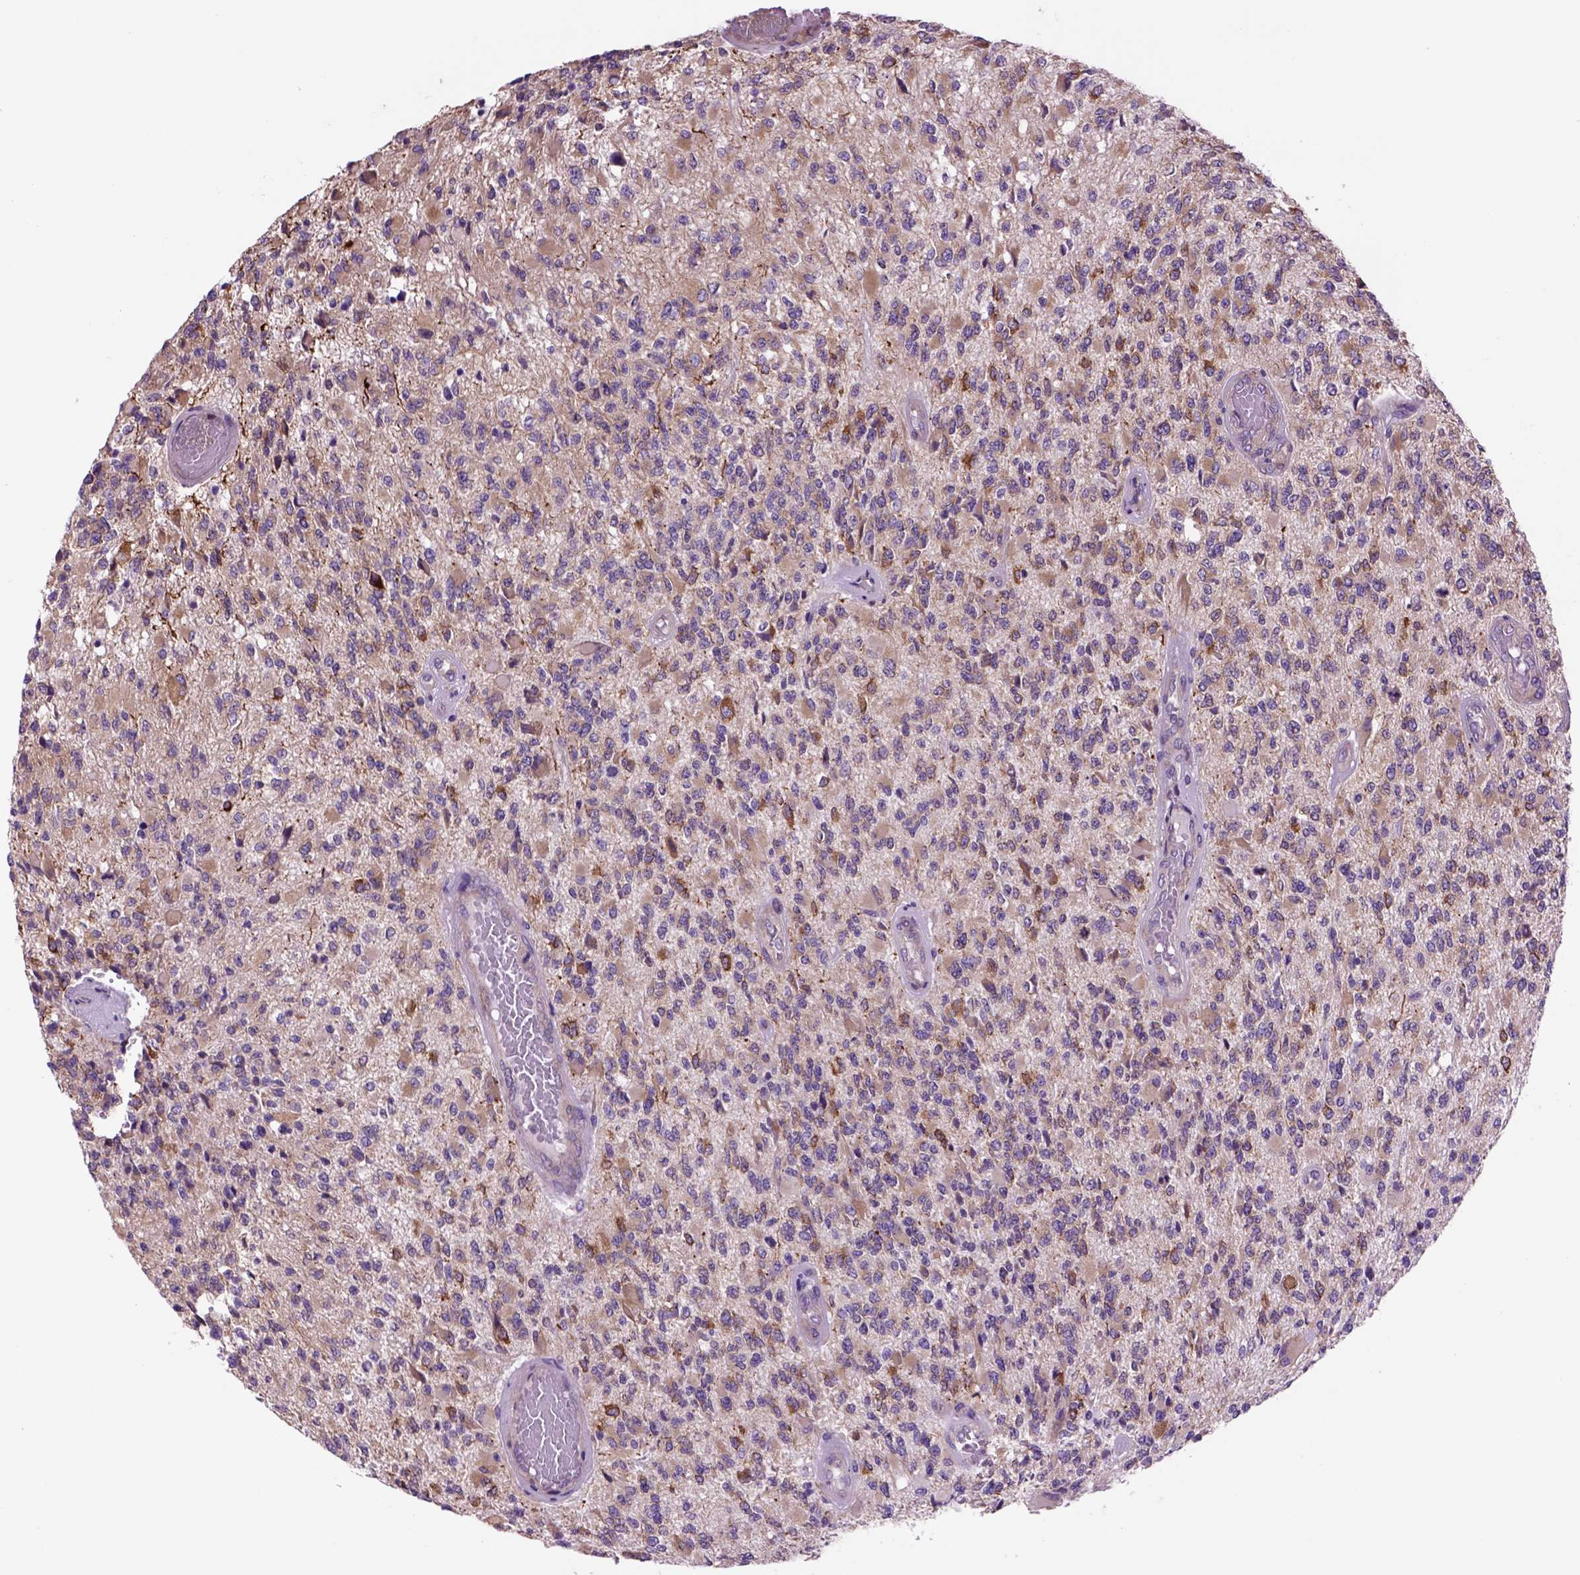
{"staining": {"intensity": "weak", "quantity": ">75%", "location": "cytoplasmic/membranous"}, "tissue": "glioma", "cell_type": "Tumor cells", "image_type": "cancer", "snomed": [{"axis": "morphology", "description": "Glioma, malignant, High grade"}, {"axis": "topography", "description": "Brain"}], "caption": "Protein staining of glioma tissue reveals weak cytoplasmic/membranous expression in approximately >75% of tumor cells.", "gene": "PIAS3", "patient": {"sex": "female", "age": 63}}